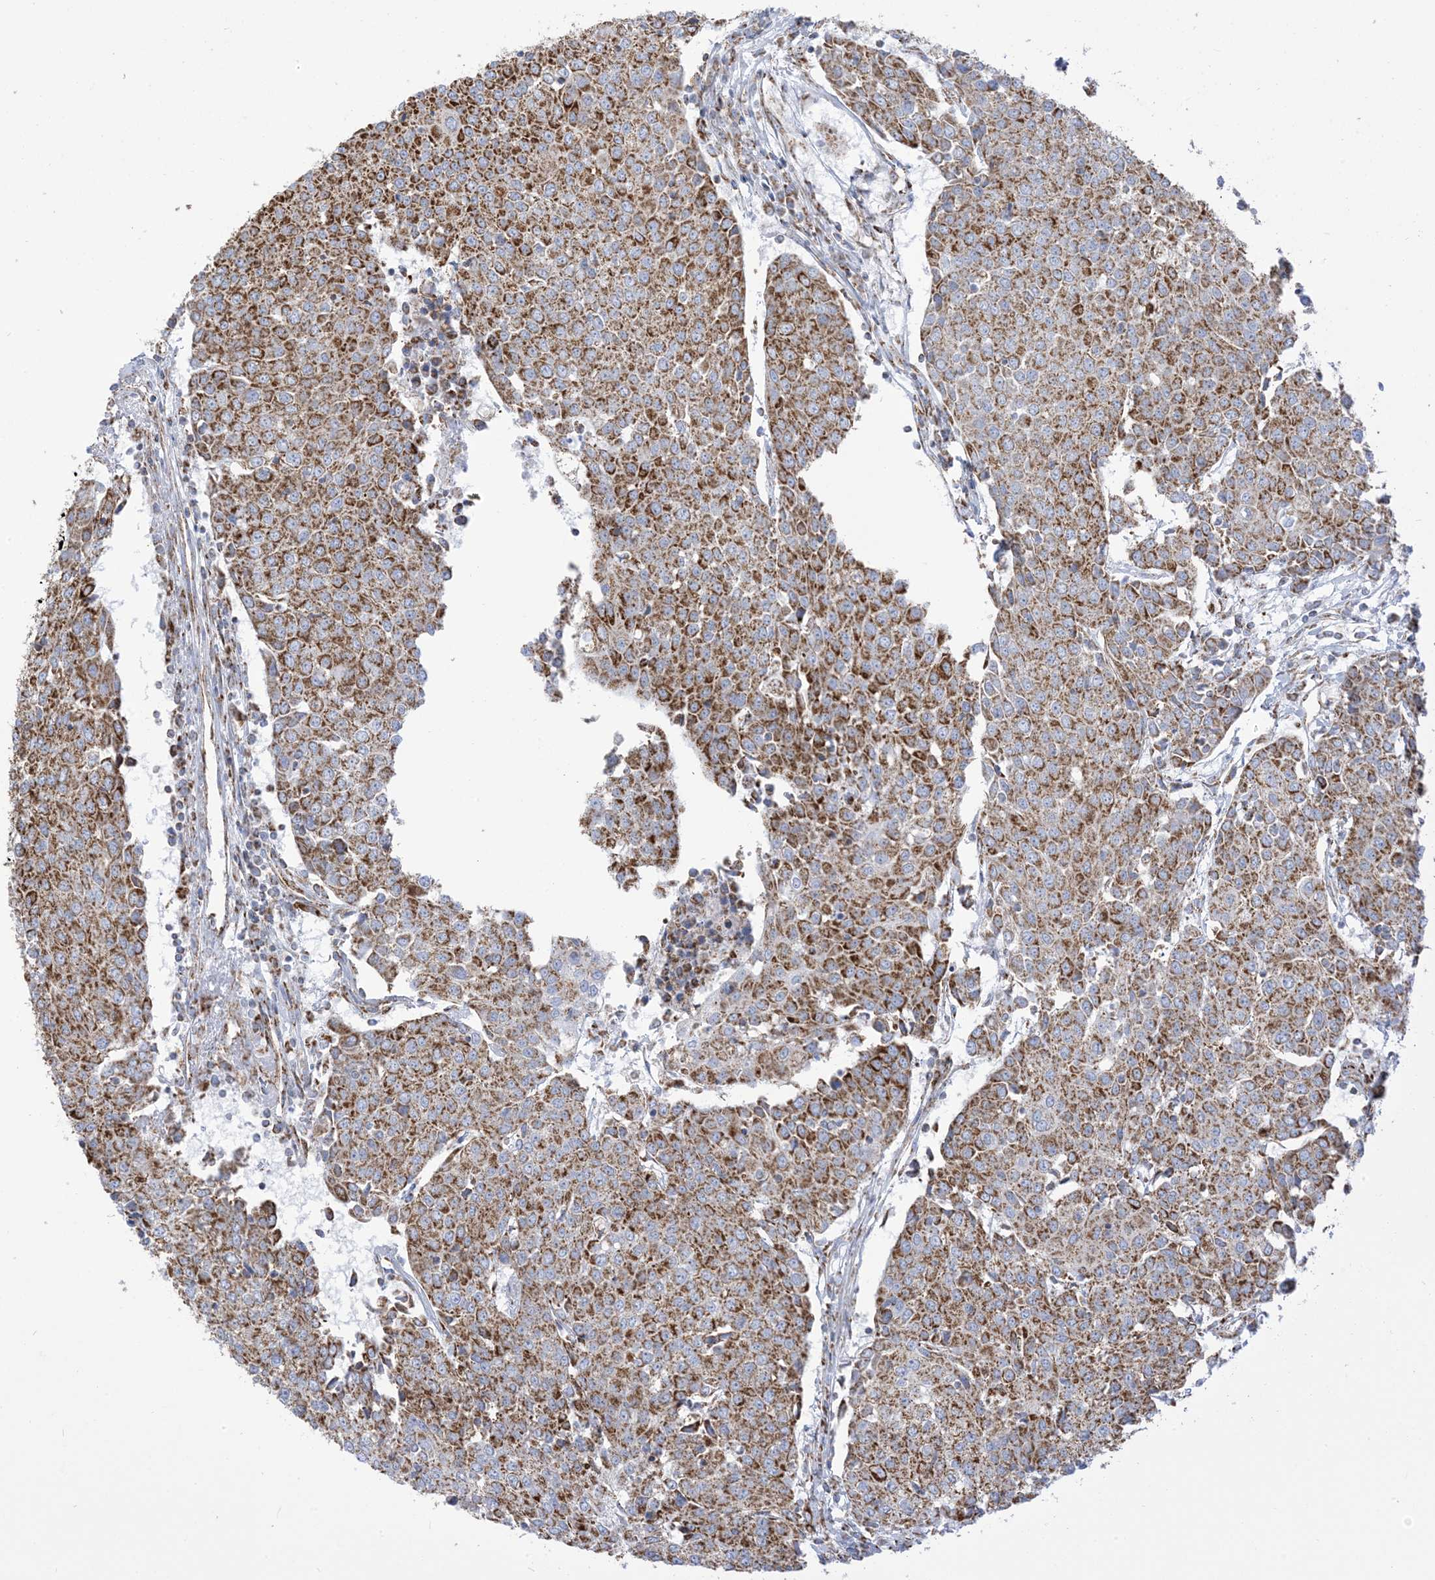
{"staining": {"intensity": "moderate", "quantity": ">75%", "location": "cytoplasmic/membranous"}, "tissue": "urothelial cancer", "cell_type": "Tumor cells", "image_type": "cancer", "snomed": [{"axis": "morphology", "description": "Urothelial carcinoma, High grade"}, {"axis": "topography", "description": "Urinary bladder"}], "caption": "Protein expression analysis of human urothelial cancer reveals moderate cytoplasmic/membranous staining in approximately >75% of tumor cells. Ihc stains the protein in brown and the nuclei are stained blue.", "gene": "SAMM50", "patient": {"sex": "female", "age": 85}}